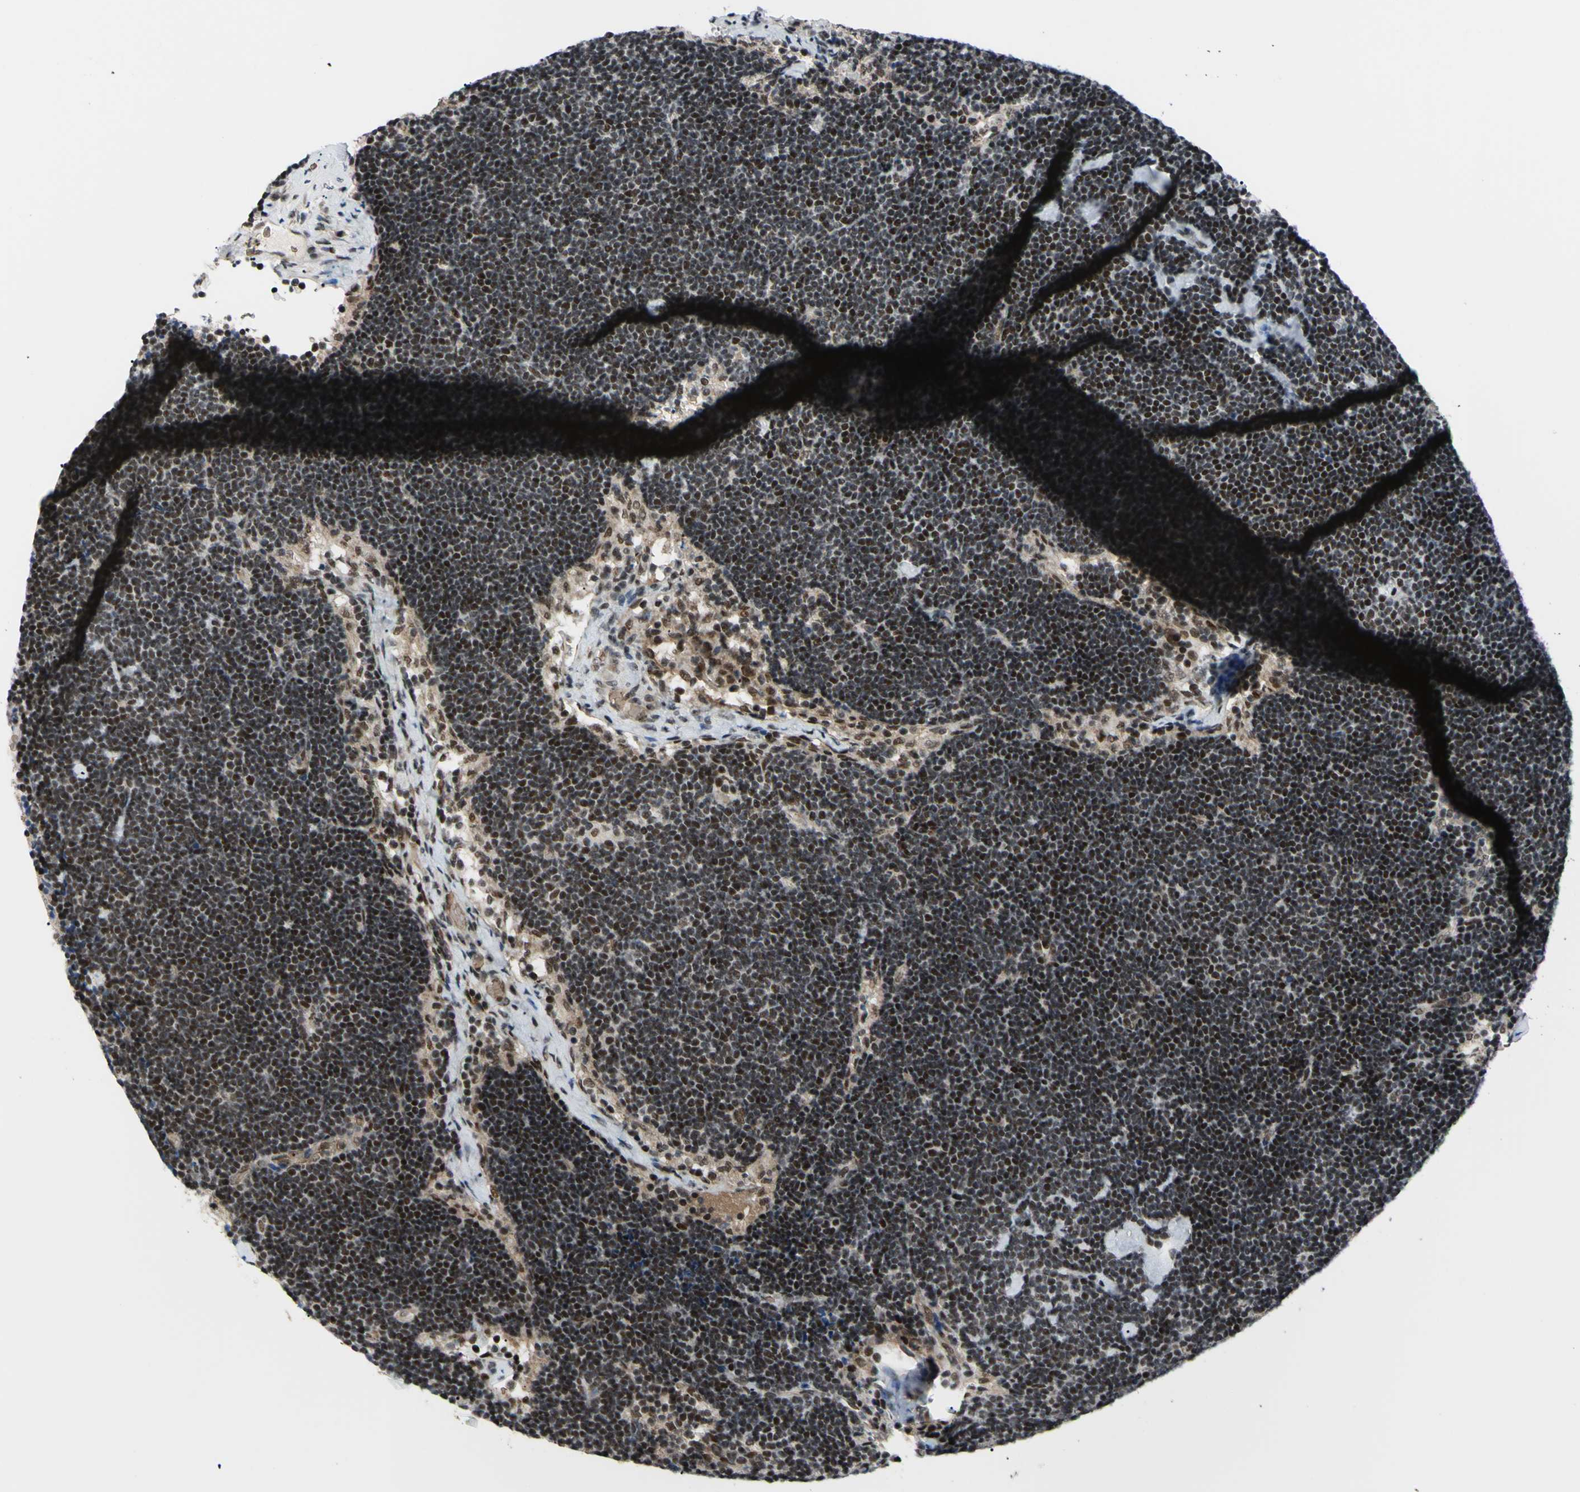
{"staining": {"intensity": "moderate", "quantity": "25%-75%", "location": "nuclear"}, "tissue": "lymph node", "cell_type": "Germinal center cells", "image_type": "normal", "snomed": [{"axis": "morphology", "description": "Normal tissue, NOS"}, {"axis": "topography", "description": "Lymph node"}], "caption": "Human lymph node stained with a protein marker shows moderate staining in germinal center cells.", "gene": "THAP12", "patient": {"sex": "male", "age": 63}}